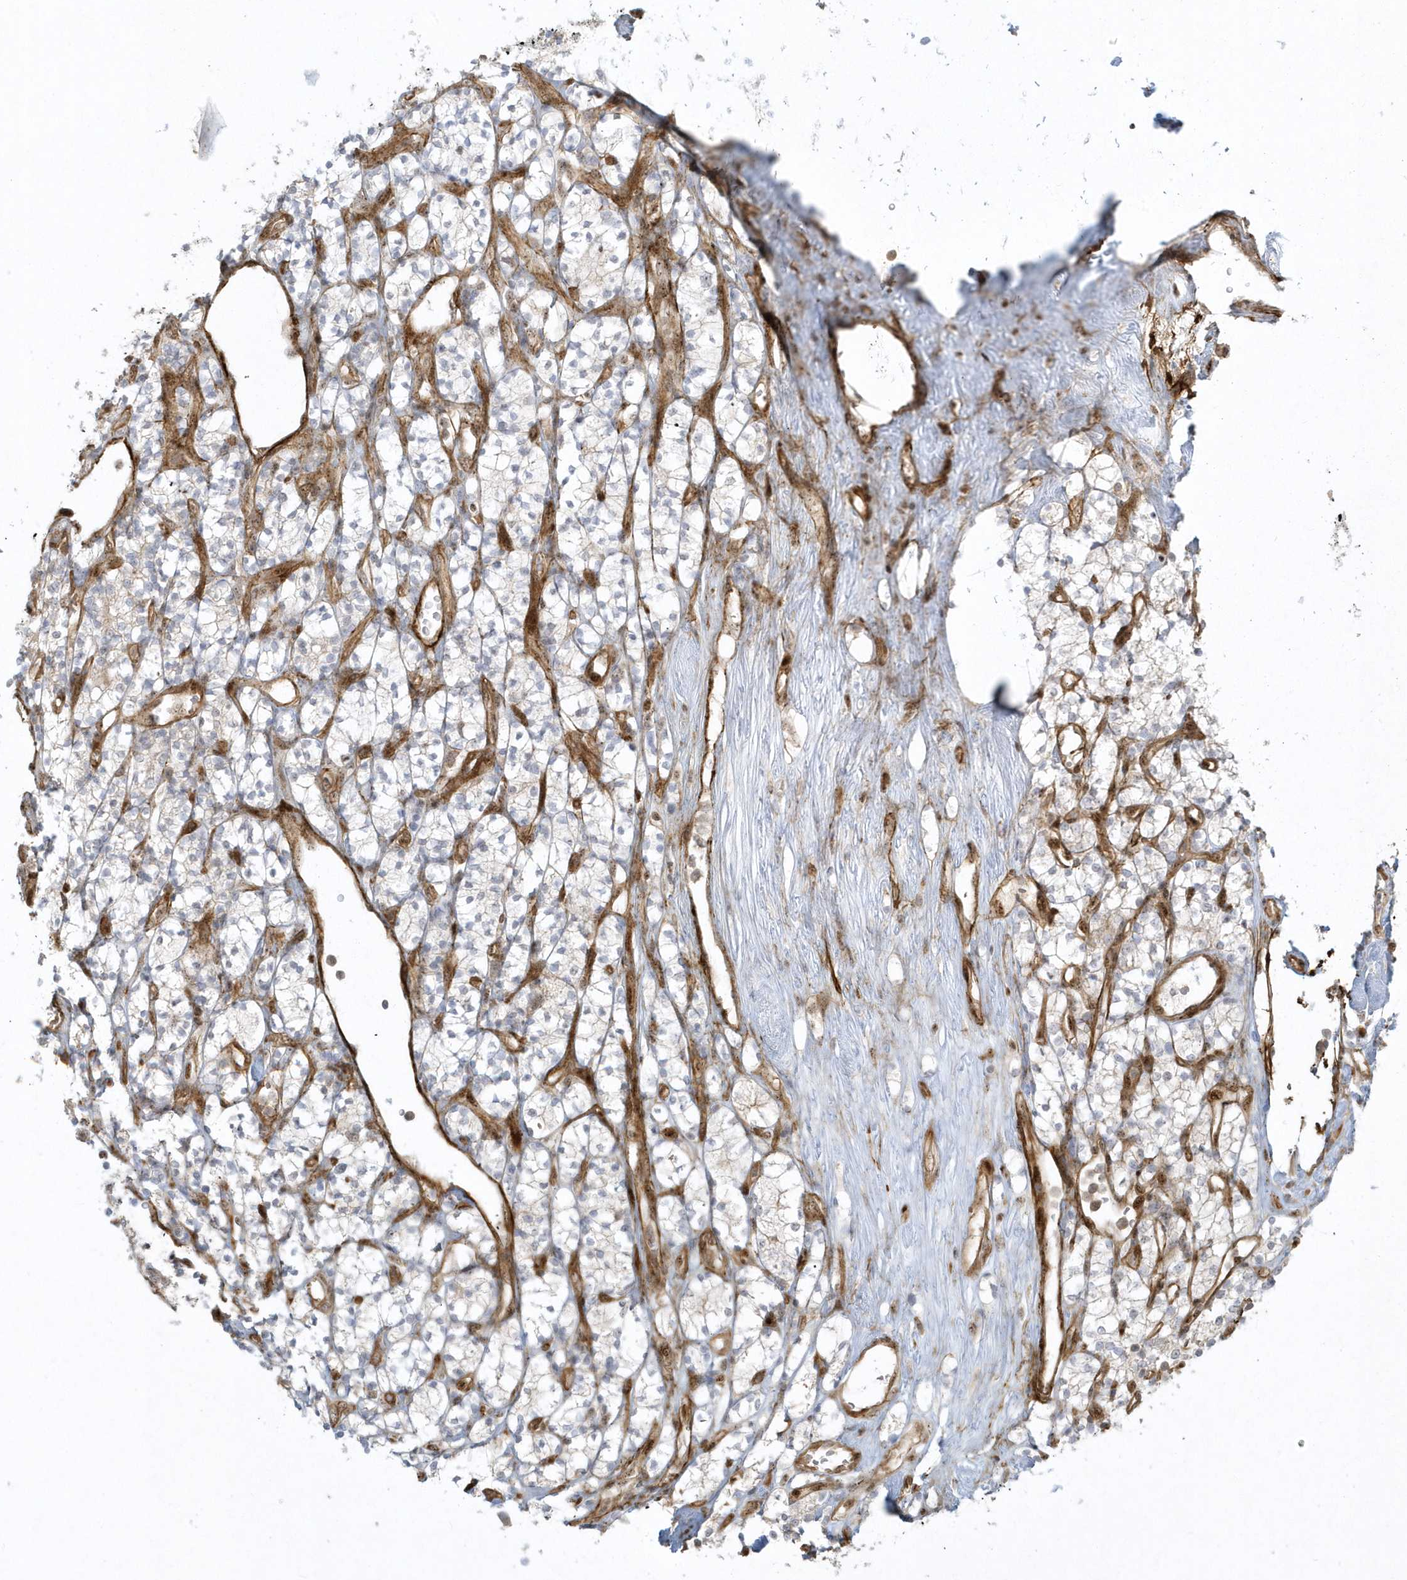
{"staining": {"intensity": "negative", "quantity": "none", "location": "none"}, "tissue": "renal cancer", "cell_type": "Tumor cells", "image_type": "cancer", "snomed": [{"axis": "morphology", "description": "Adenocarcinoma, NOS"}, {"axis": "topography", "description": "Kidney"}], "caption": "This is an immunohistochemistry (IHC) micrograph of human adenocarcinoma (renal). There is no positivity in tumor cells.", "gene": "MASP2", "patient": {"sex": "male", "age": 77}}